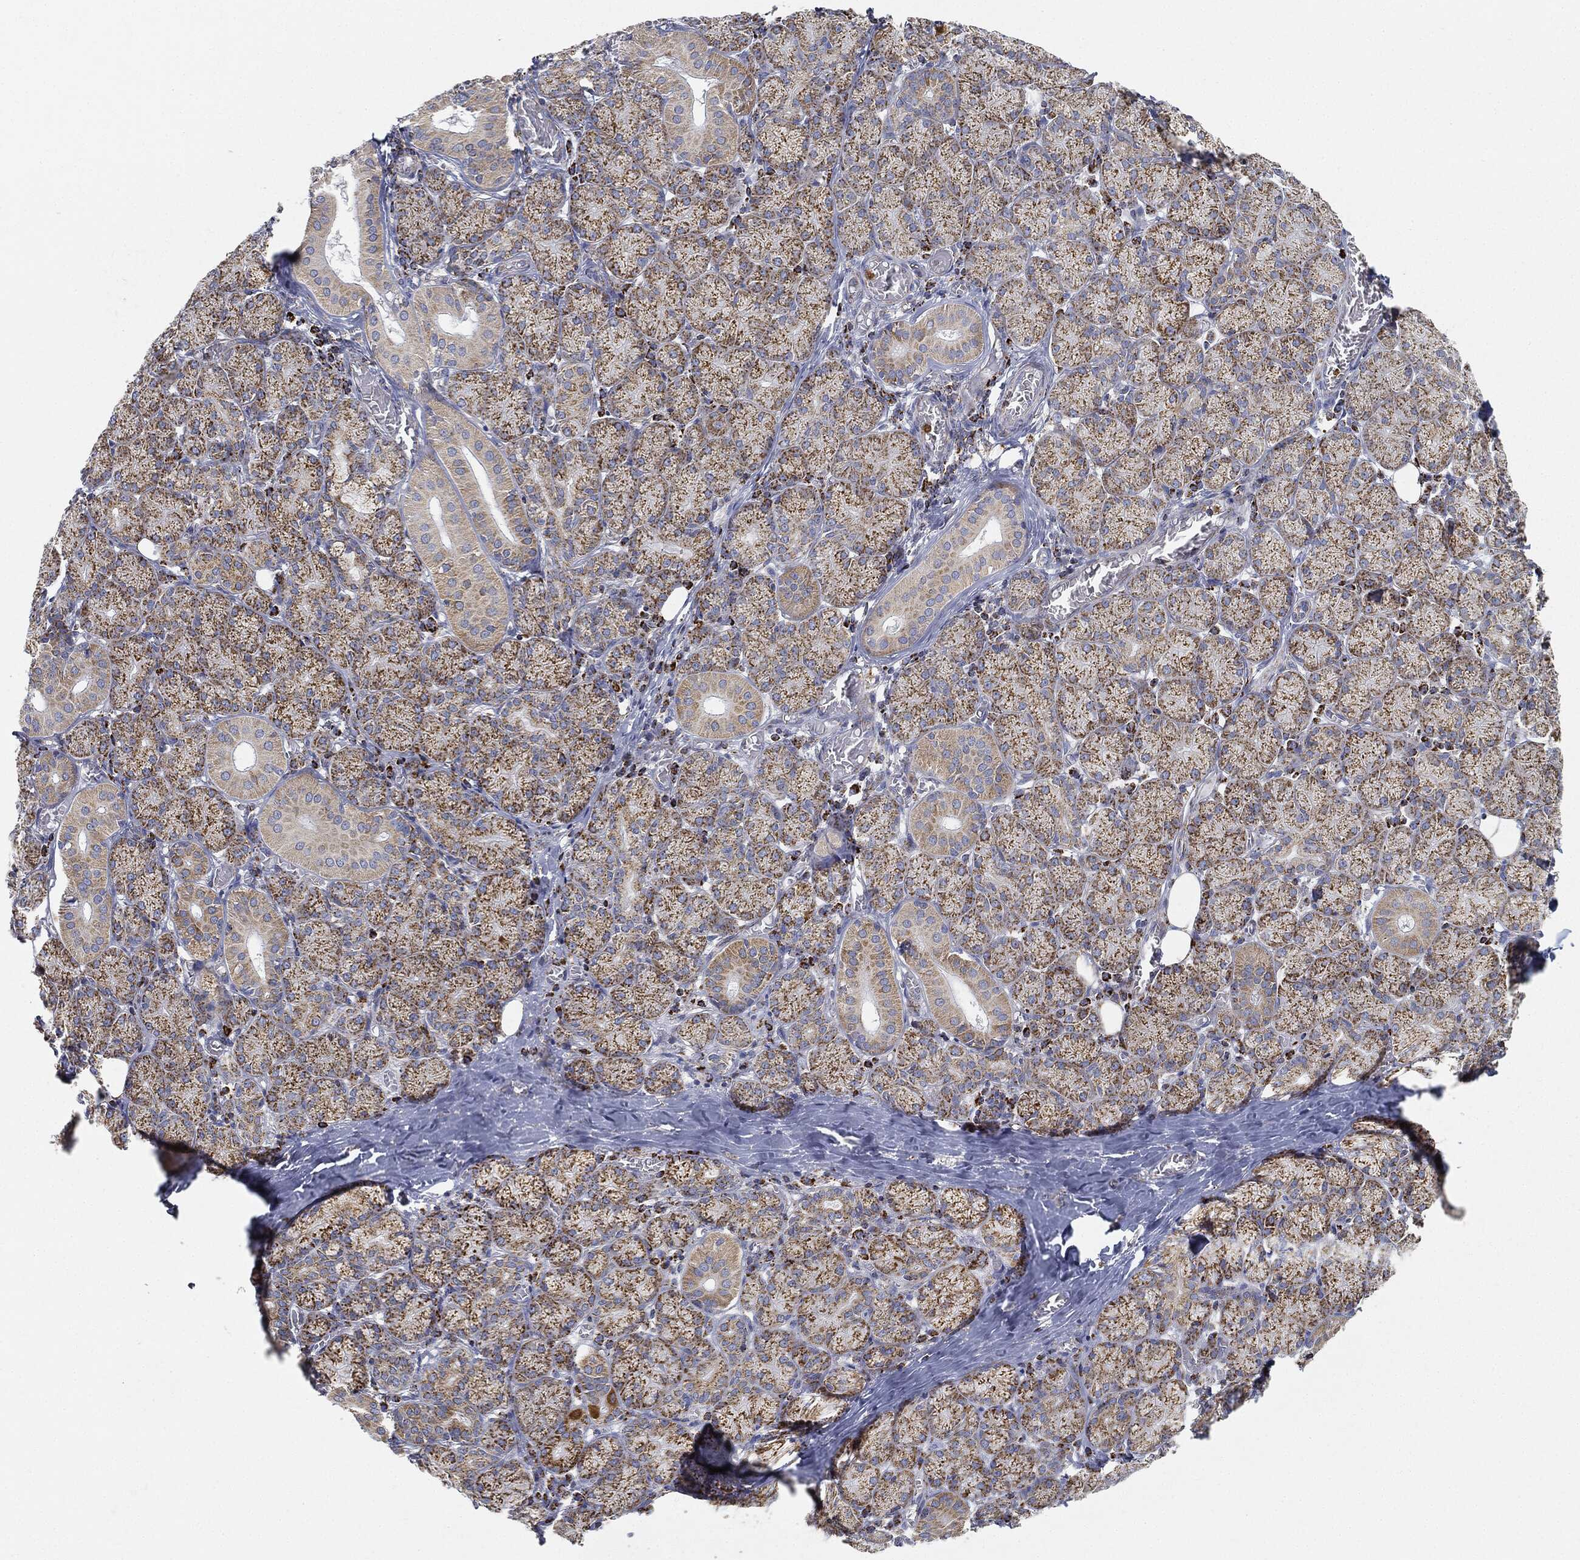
{"staining": {"intensity": "strong", "quantity": "25%-75%", "location": "cytoplasmic/membranous"}, "tissue": "salivary gland", "cell_type": "Glandular cells", "image_type": "normal", "snomed": [{"axis": "morphology", "description": "Normal tissue, NOS"}, {"axis": "topography", "description": "Salivary gland"}, {"axis": "topography", "description": "Peripheral nerve tissue"}], "caption": "This histopathology image shows IHC staining of benign salivary gland, with high strong cytoplasmic/membranous staining in approximately 25%-75% of glandular cells.", "gene": "CAPN15", "patient": {"sex": "female", "age": 24}}